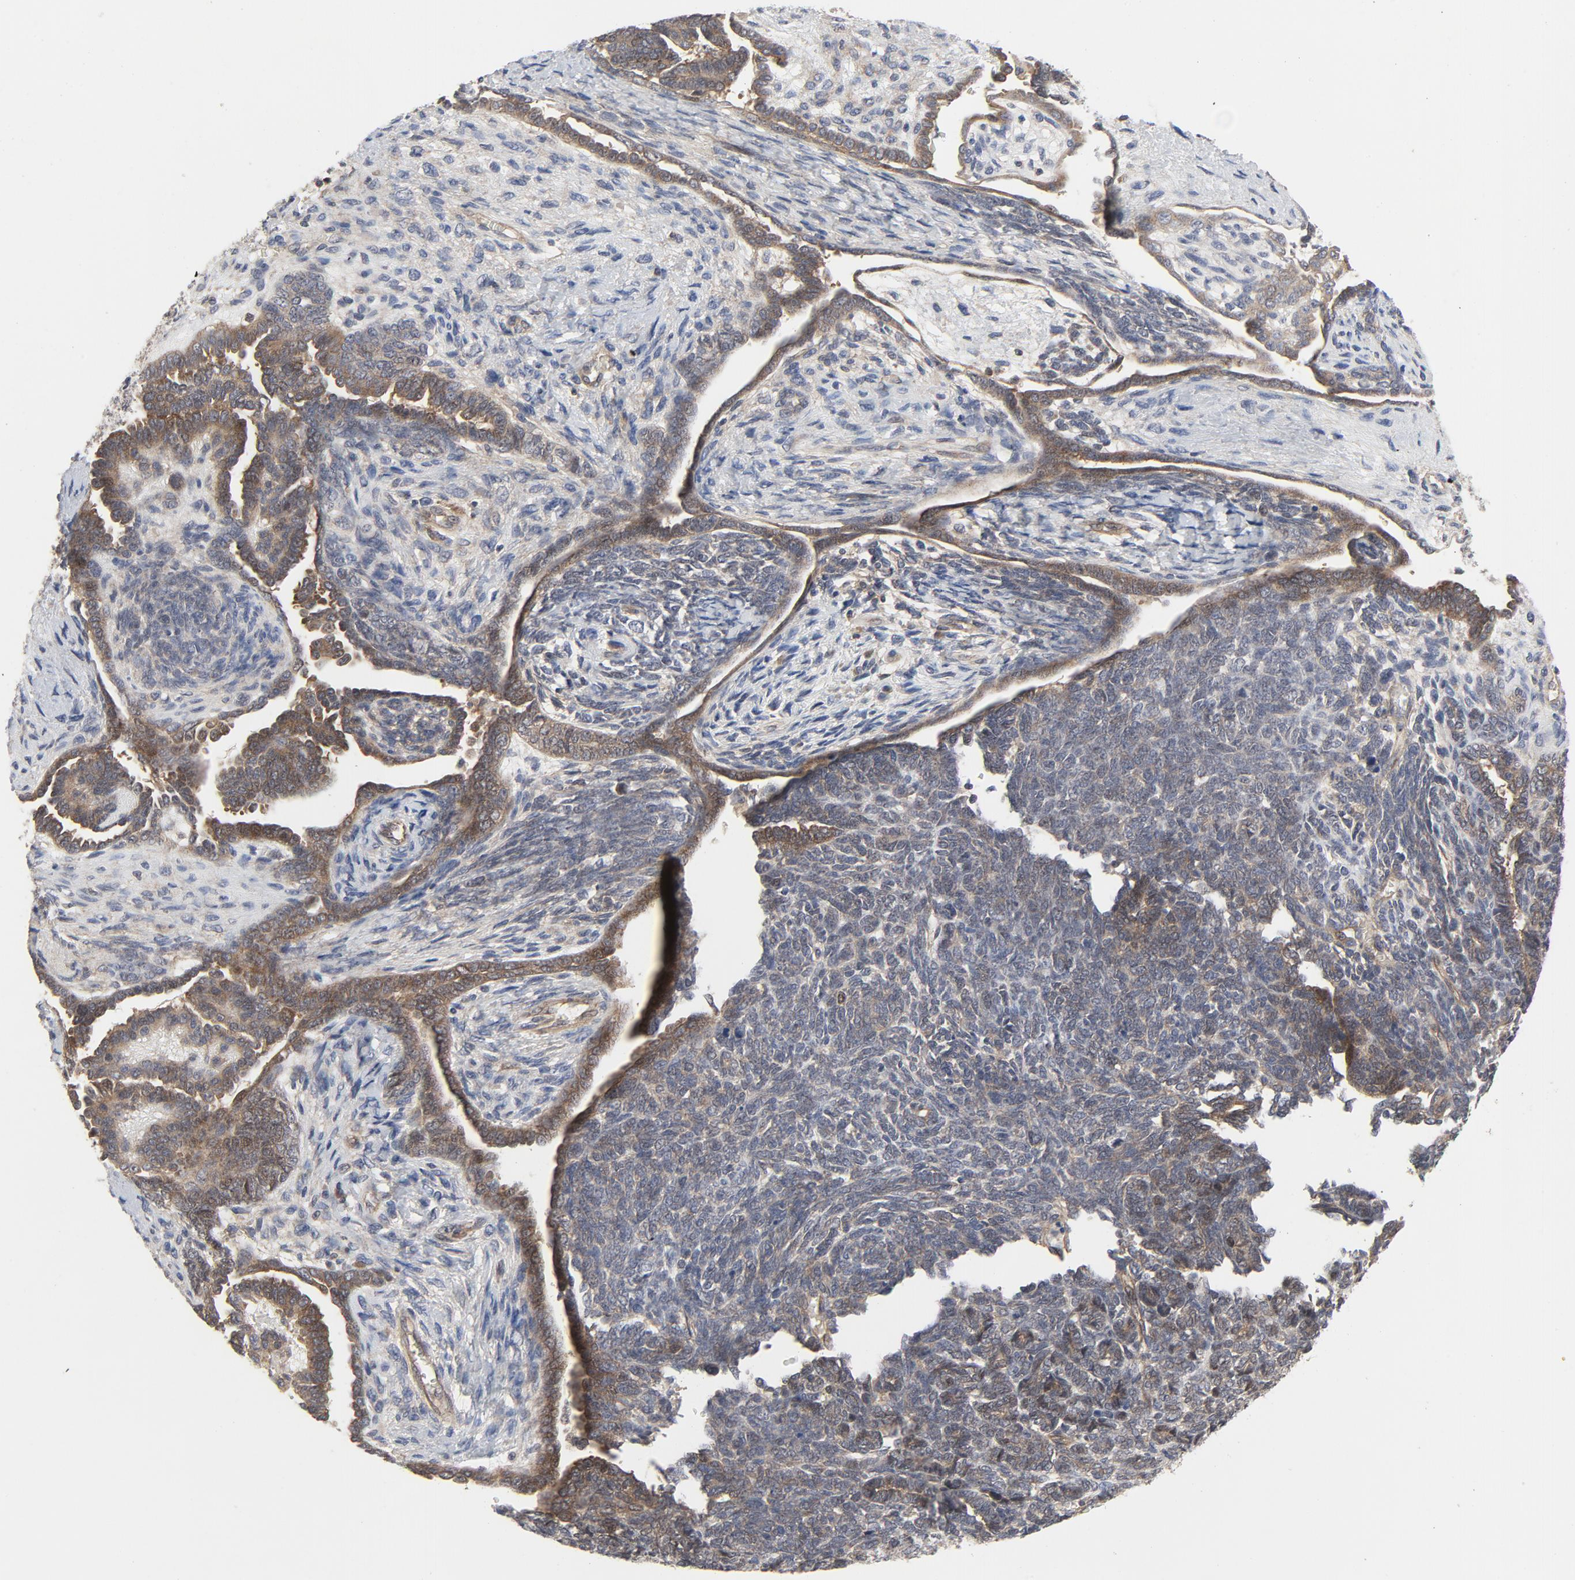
{"staining": {"intensity": "weak", "quantity": "<25%", "location": "cytoplasmic/membranous"}, "tissue": "endometrial cancer", "cell_type": "Tumor cells", "image_type": "cancer", "snomed": [{"axis": "morphology", "description": "Neoplasm, malignant, NOS"}, {"axis": "topography", "description": "Endometrium"}], "caption": "This photomicrograph is of endometrial neoplasm (malignant) stained with IHC to label a protein in brown with the nuclei are counter-stained blue. There is no positivity in tumor cells.", "gene": "MAP2K7", "patient": {"sex": "female", "age": 74}}